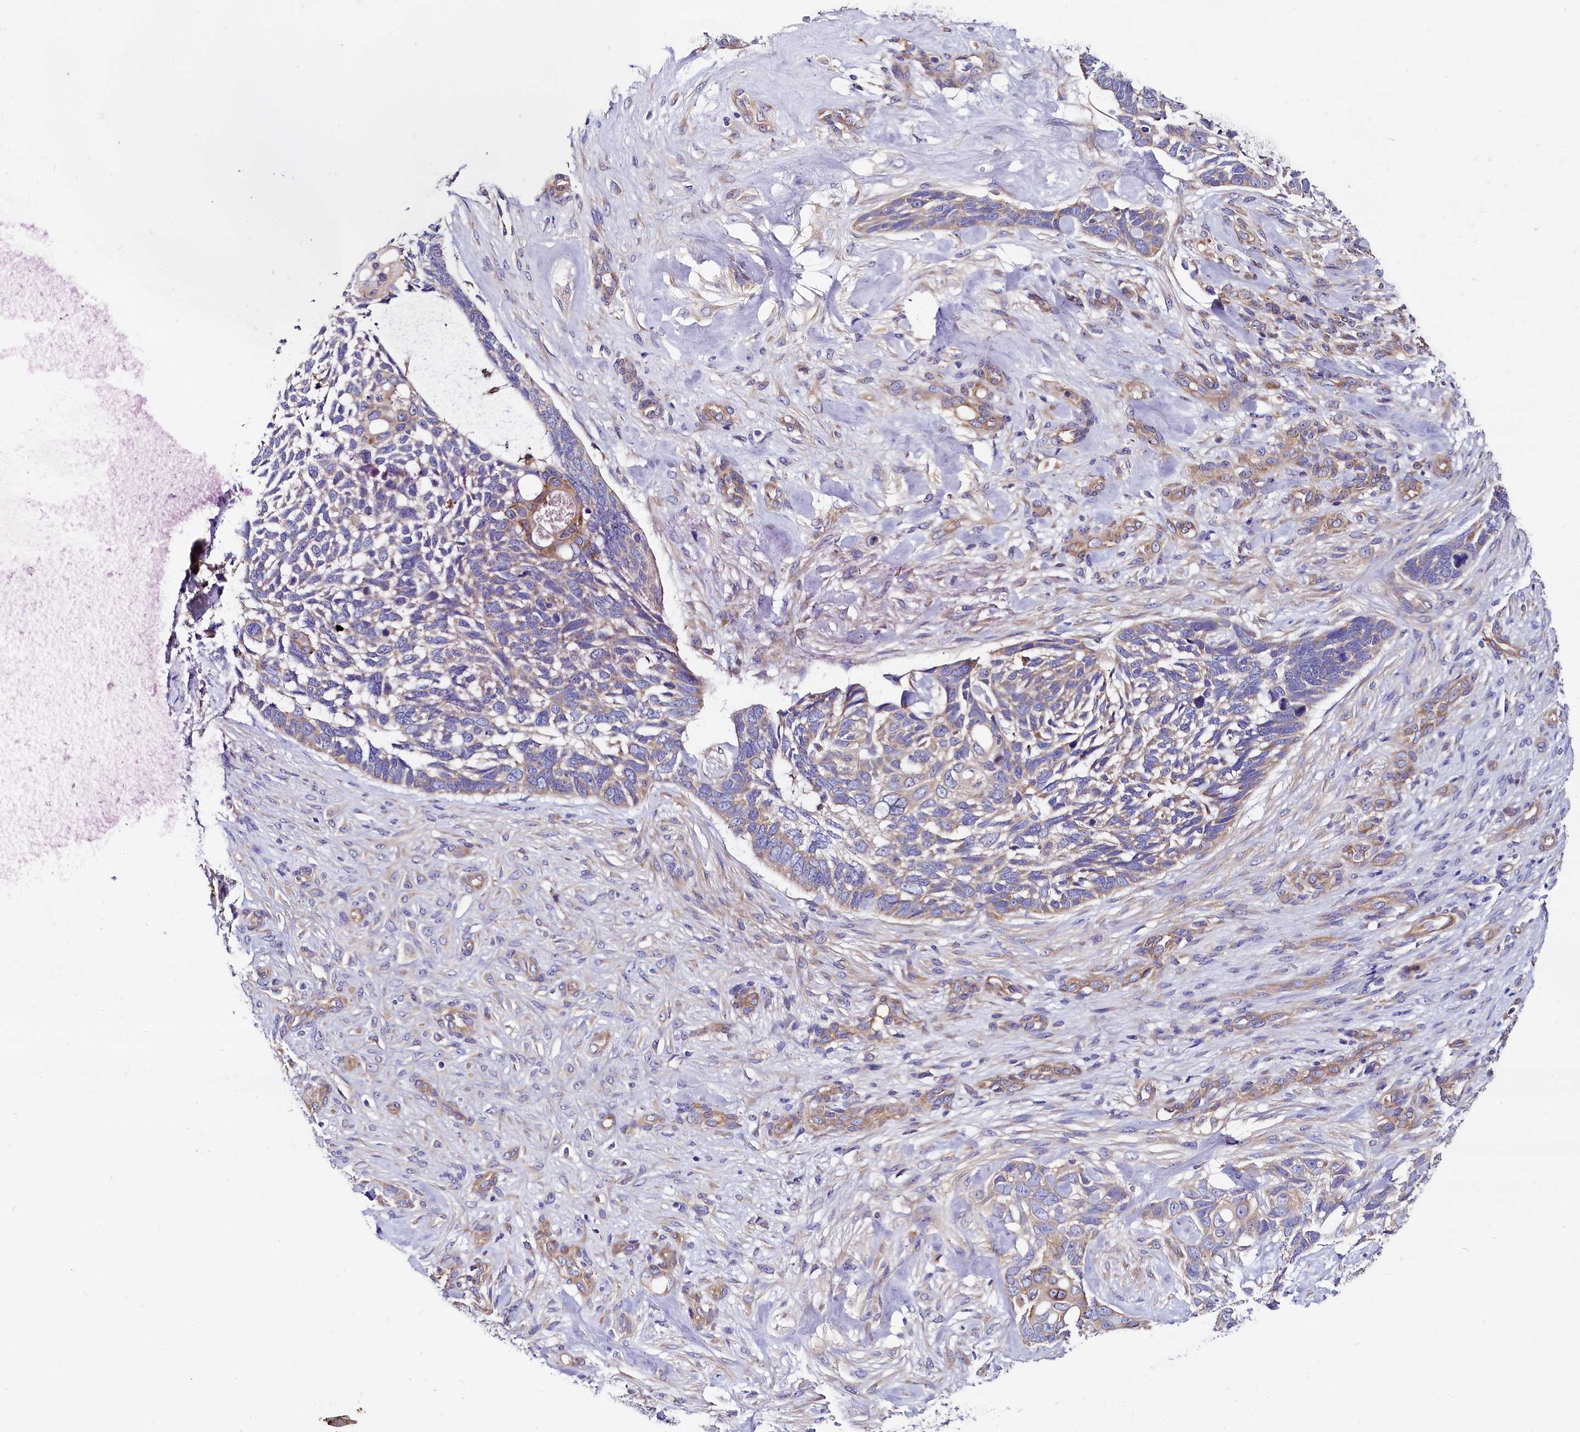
{"staining": {"intensity": "weak", "quantity": "25%-75%", "location": "cytoplasmic/membranous"}, "tissue": "skin cancer", "cell_type": "Tumor cells", "image_type": "cancer", "snomed": [{"axis": "morphology", "description": "Basal cell carcinoma"}, {"axis": "topography", "description": "Skin"}], "caption": "This micrograph displays immunohistochemistry (IHC) staining of human skin cancer (basal cell carcinoma), with low weak cytoplasmic/membranous staining in about 25%-75% of tumor cells.", "gene": "QARS1", "patient": {"sex": "male", "age": 88}}